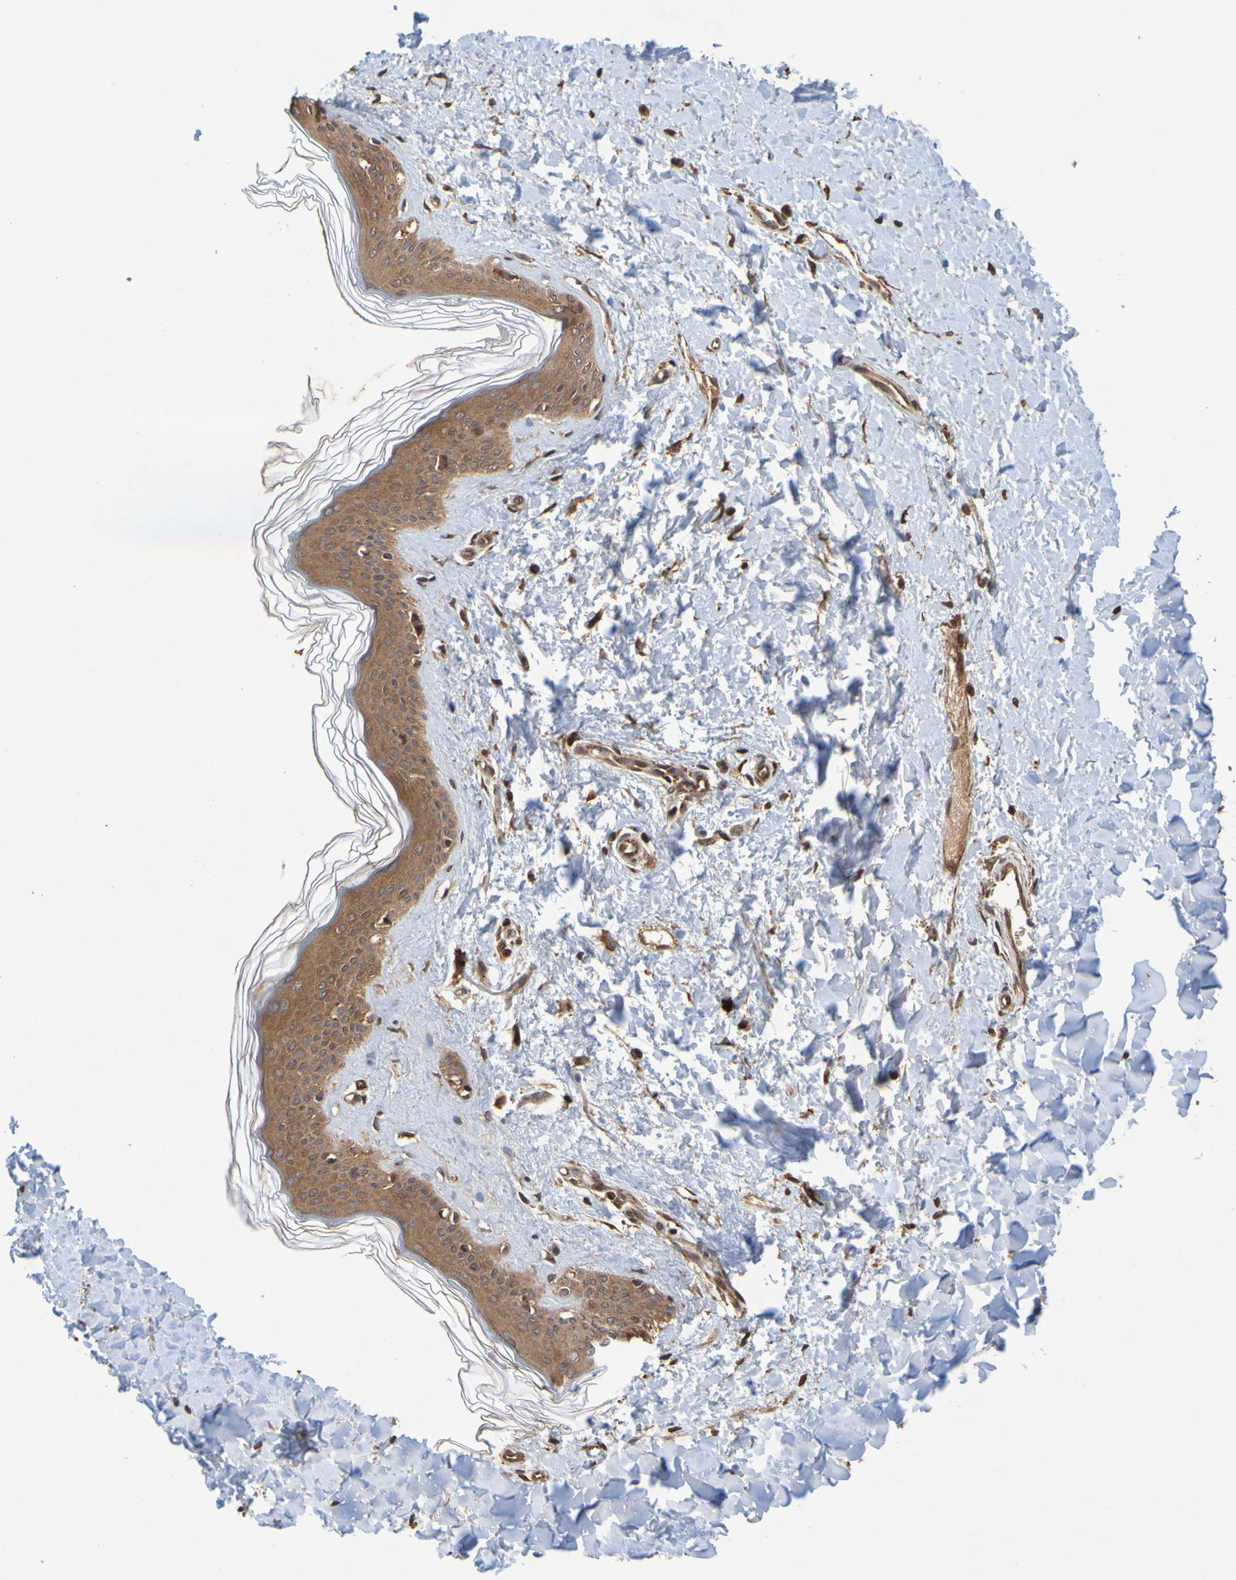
{"staining": {"intensity": "strong", "quantity": ">75%", "location": "cytoplasmic/membranous"}, "tissue": "skin", "cell_type": "Fibroblasts", "image_type": "normal", "snomed": [{"axis": "morphology", "description": "Normal tissue, NOS"}, {"axis": "topography", "description": "Skin"}], "caption": "Fibroblasts display high levels of strong cytoplasmic/membranous expression in about >75% of cells in benign human skin.", "gene": "OCRL", "patient": {"sex": "female", "age": 41}}